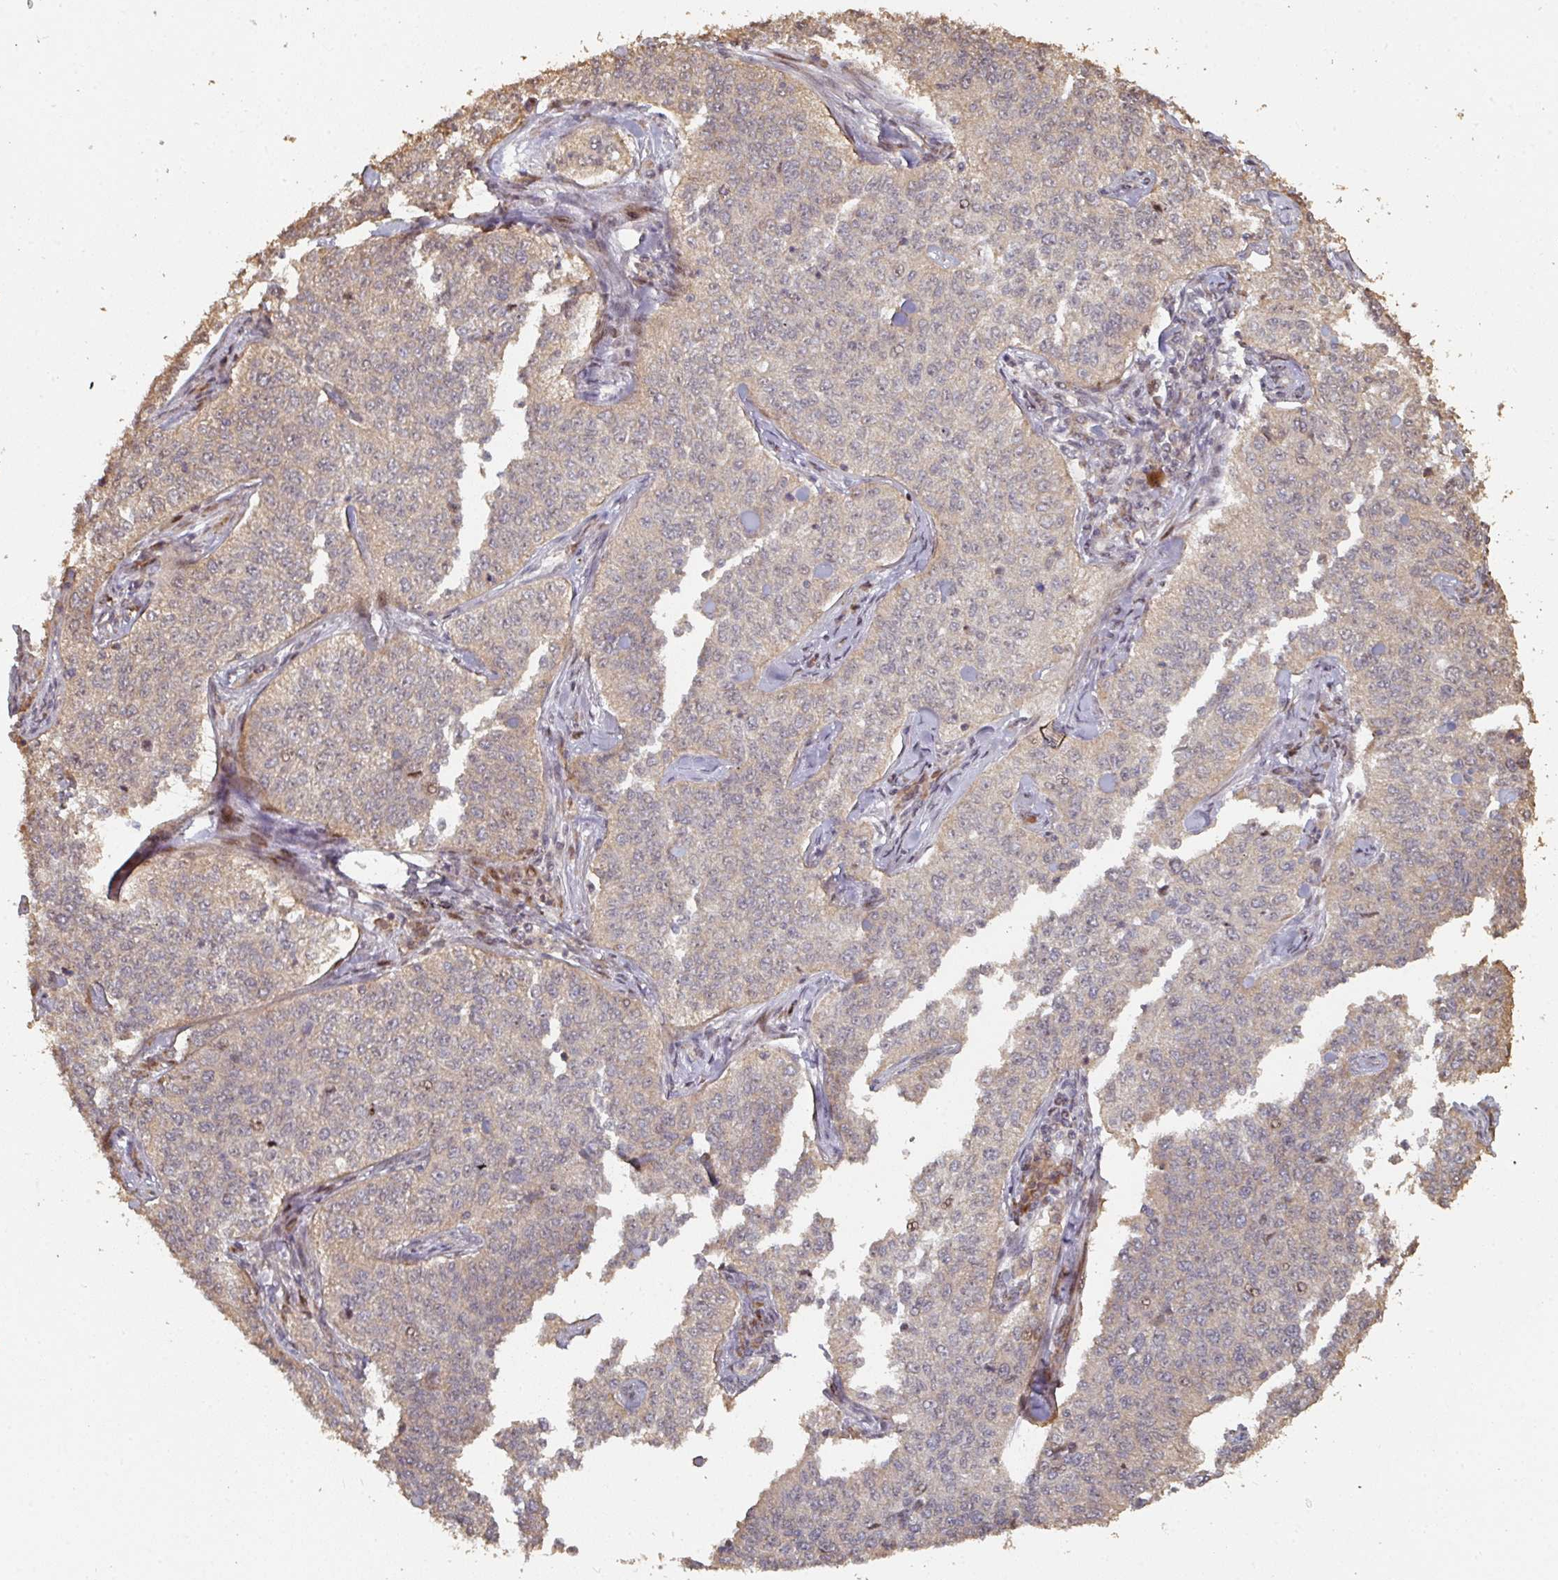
{"staining": {"intensity": "weak", "quantity": "25%-75%", "location": "cytoplasmic/membranous,nuclear"}, "tissue": "cervical cancer", "cell_type": "Tumor cells", "image_type": "cancer", "snomed": [{"axis": "morphology", "description": "Squamous cell carcinoma, NOS"}, {"axis": "topography", "description": "Cervix"}], "caption": "Weak cytoplasmic/membranous and nuclear positivity is seen in about 25%-75% of tumor cells in cervical squamous cell carcinoma. (brown staining indicates protein expression, while blue staining denotes nuclei).", "gene": "CA7", "patient": {"sex": "female", "age": 35}}